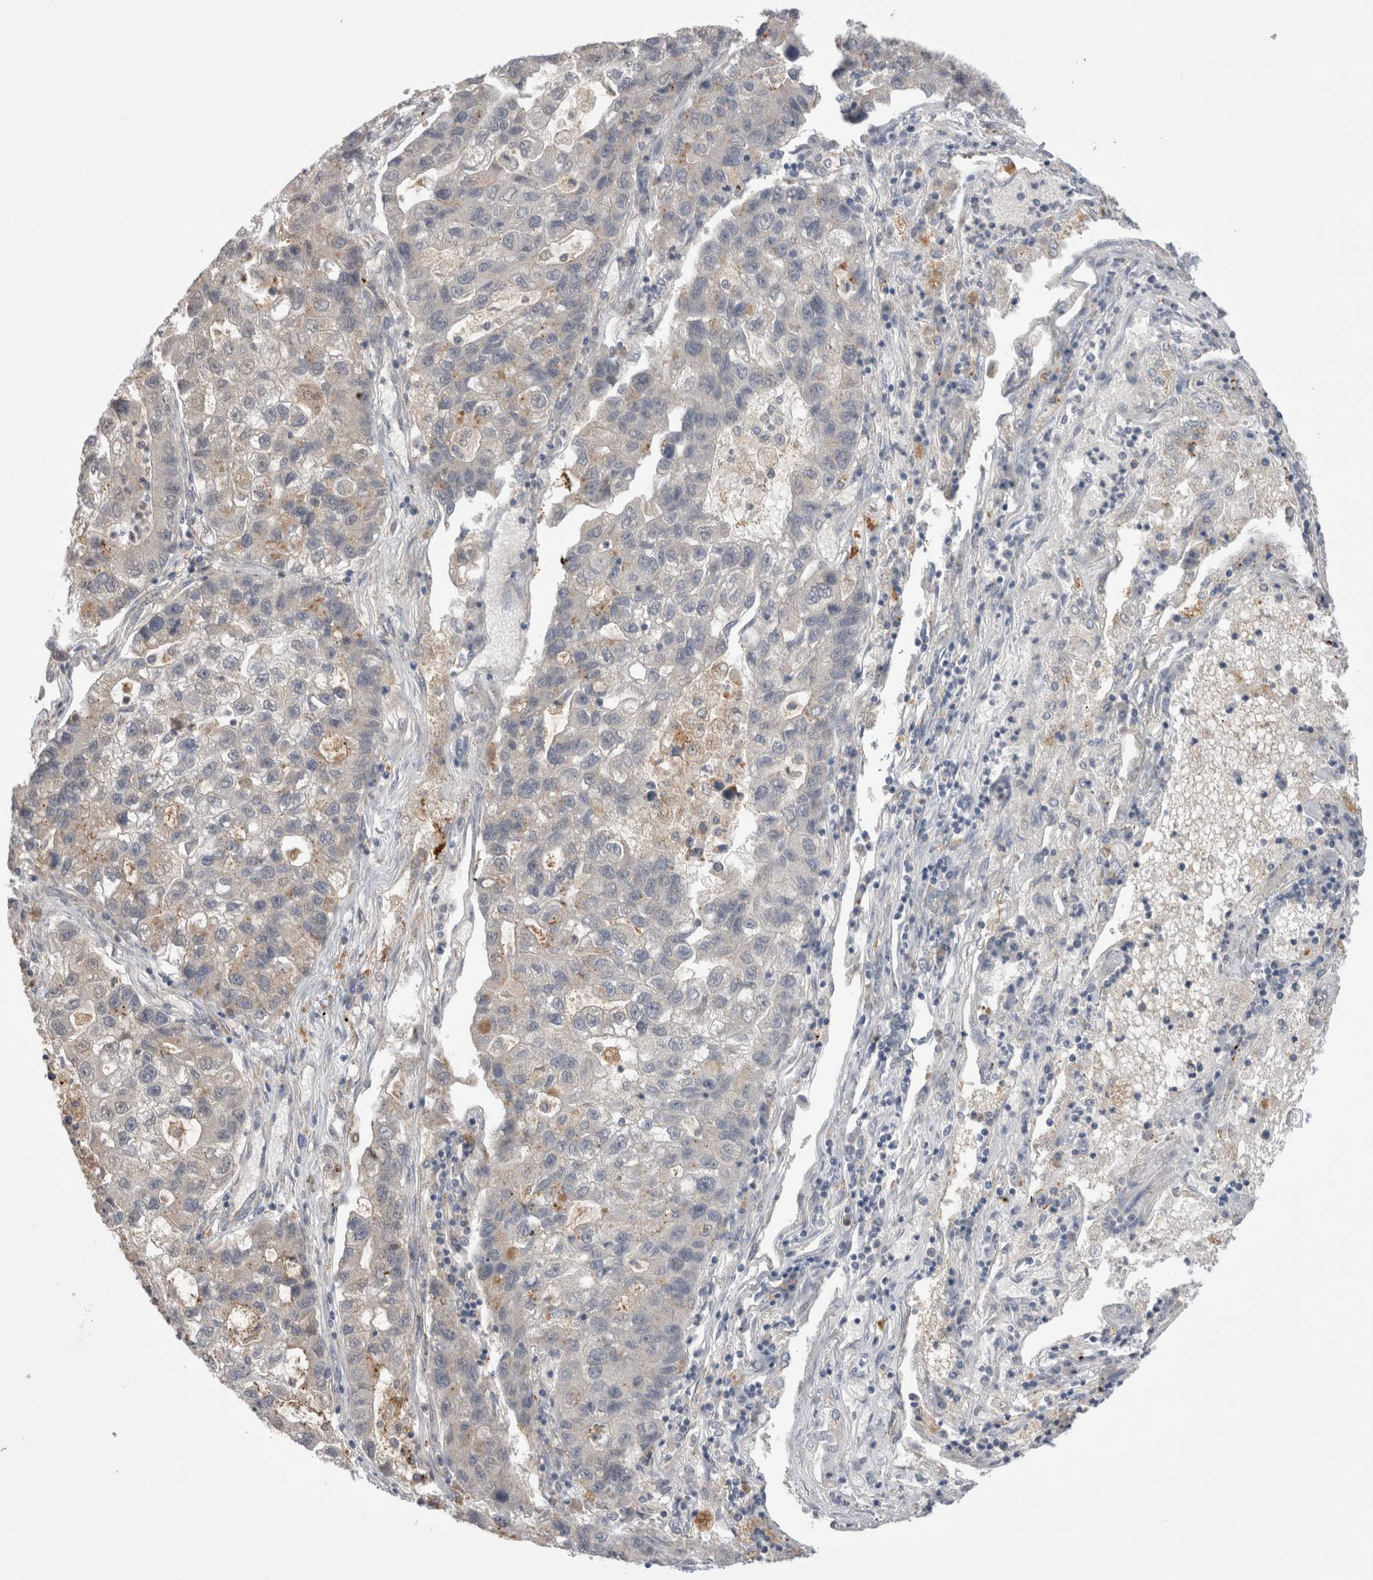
{"staining": {"intensity": "weak", "quantity": "25%-75%", "location": "cytoplasmic/membranous"}, "tissue": "lung cancer", "cell_type": "Tumor cells", "image_type": "cancer", "snomed": [{"axis": "morphology", "description": "Adenocarcinoma, NOS"}, {"axis": "topography", "description": "Lung"}], "caption": "Brown immunohistochemical staining in lung cancer (adenocarcinoma) shows weak cytoplasmic/membranous expression in approximately 25%-75% of tumor cells. (DAB IHC, brown staining for protein, blue staining for nuclei).", "gene": "EPDR1", "patient": {"sex": "female", "age": 51}}